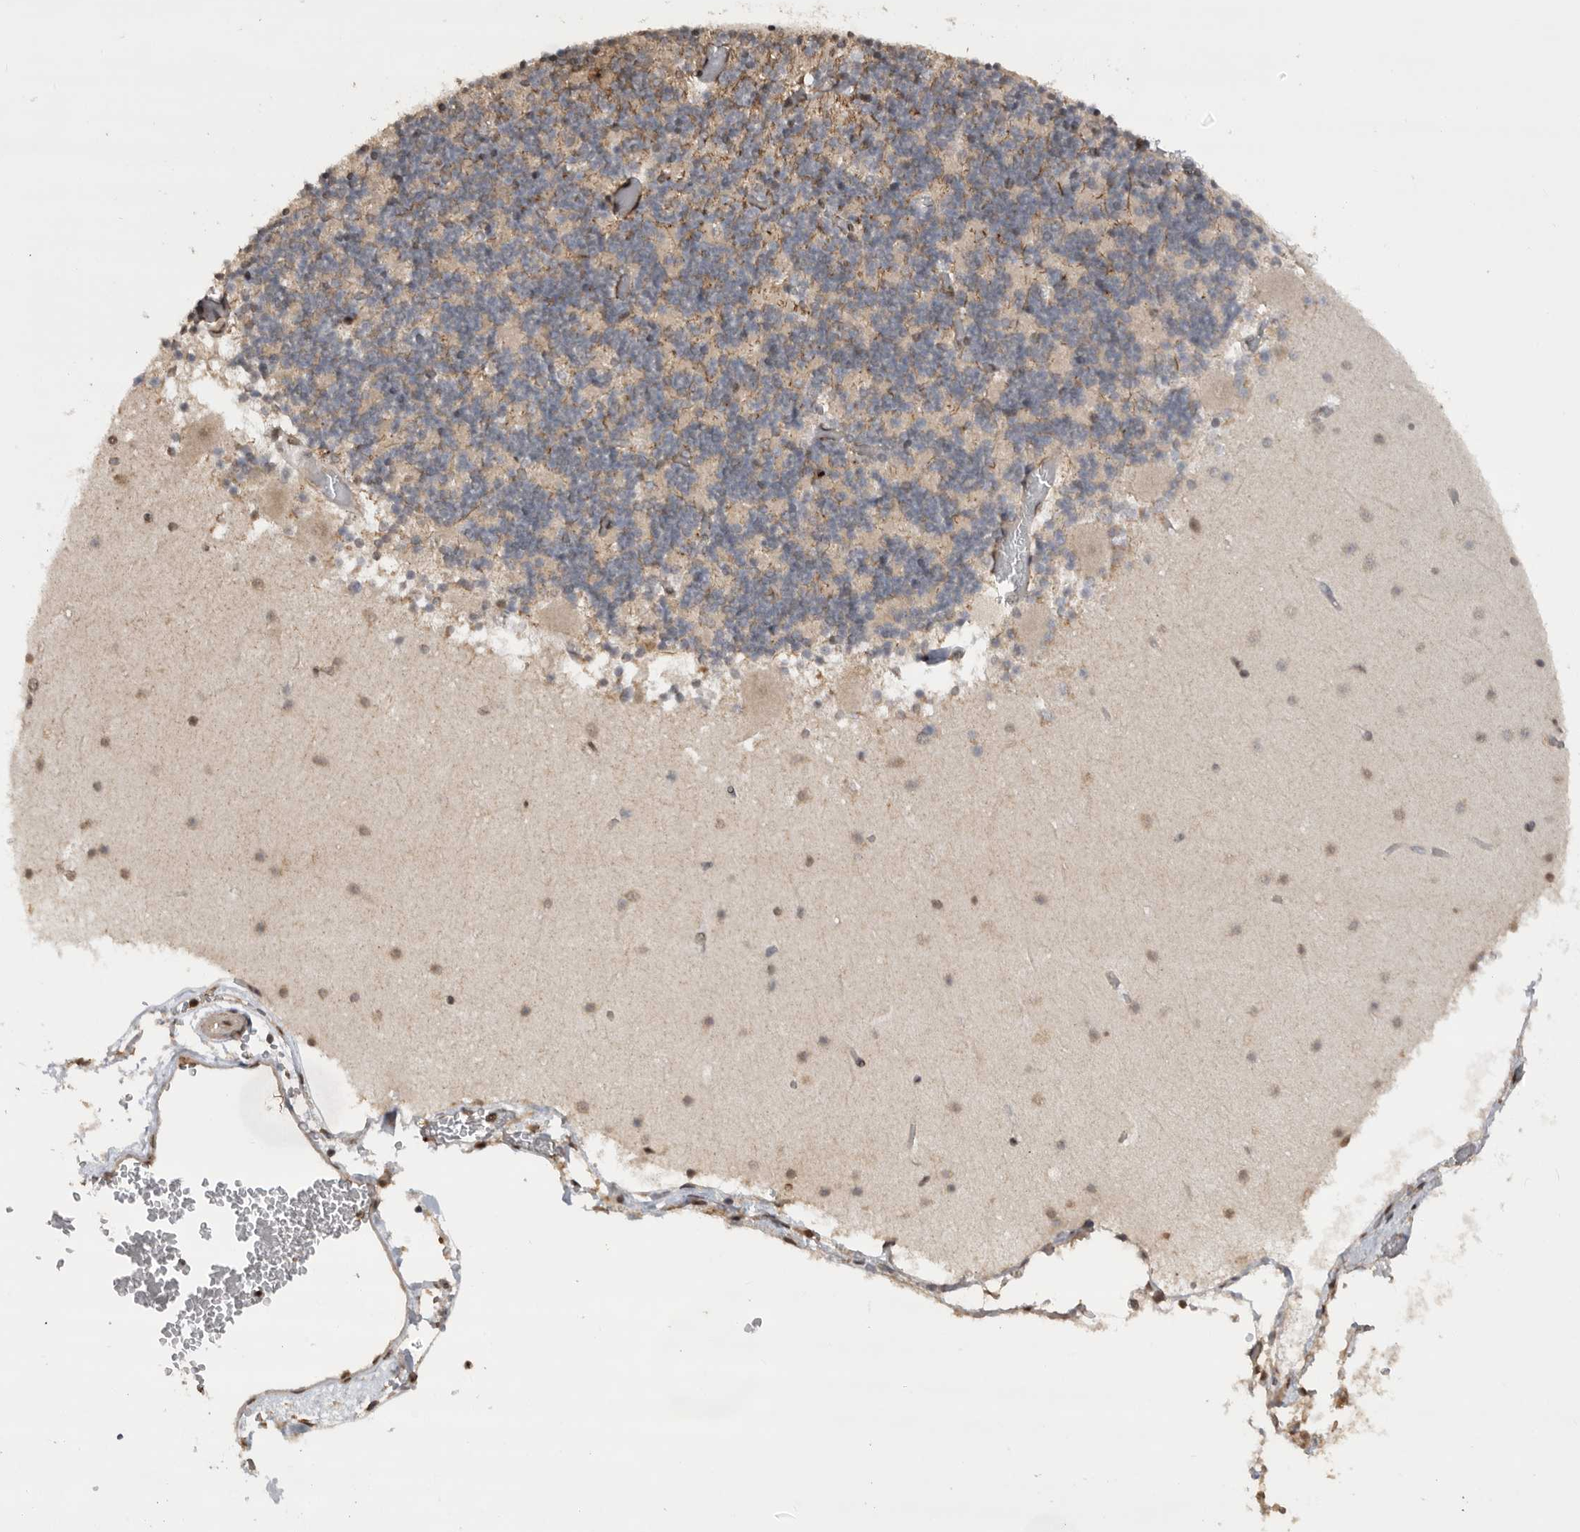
{"staining": {"intensity": "moderate", "quantity": "<25%", "location": "nuclear"}, "tissue": "cerebellum", "cell_type": "Cells in granular layer", "image_type": "normal", "snomed": [{"axis": "morphology", "description": "Normal tissue, NOS"}, {"axis": "topography", "description": "Cerebellum"}], "caption": "Brown immunohistochemical staining in benign human cerebellum exhibits moderate nuclear staining in about <25% of cells in granular layer. (IHC, brightfield microscopy, high magnification).", "gene": "PPP1R10", "patient": {"sex": "female", "age": 28}}